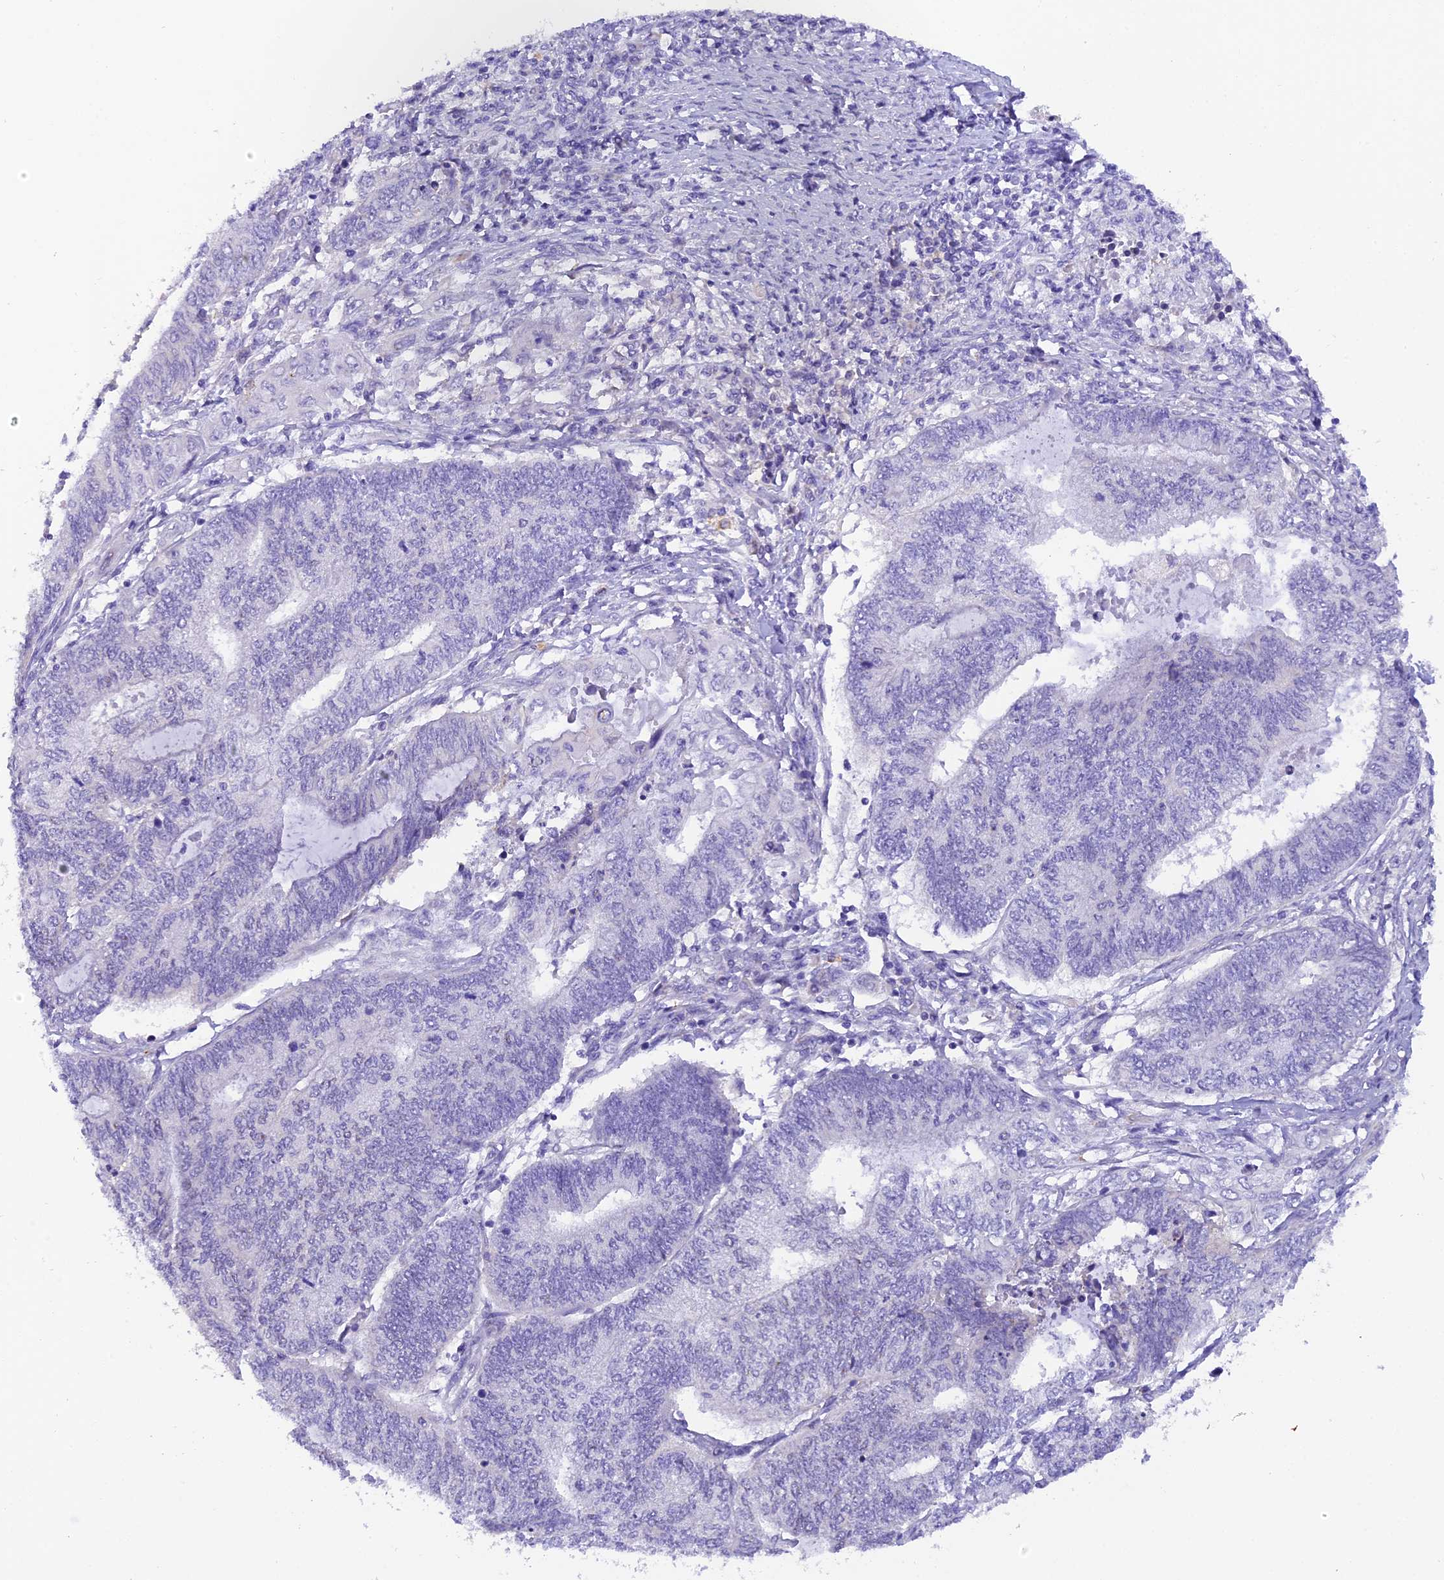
{"staining": {"intensity": "negative", "quantity": "none", "location": "none"}, "tissue": "endometrial cancer", "cell_type": "Tumor cells", "image_type": "cancer", "snomed": [{"axis": "morphology", "description": "Adenocarcinoma, NOS"}, {"axis": "topography", "description": "Uterus"}, {"axis": "topography", "description": "Endometrium"}], "caption": "Endometrial cancer stained for a protein using immunohistochemistry demonstrates no expression tumor cells.", "gene": "COL6A5", "patient": {"sex": "female", "age": 70}}